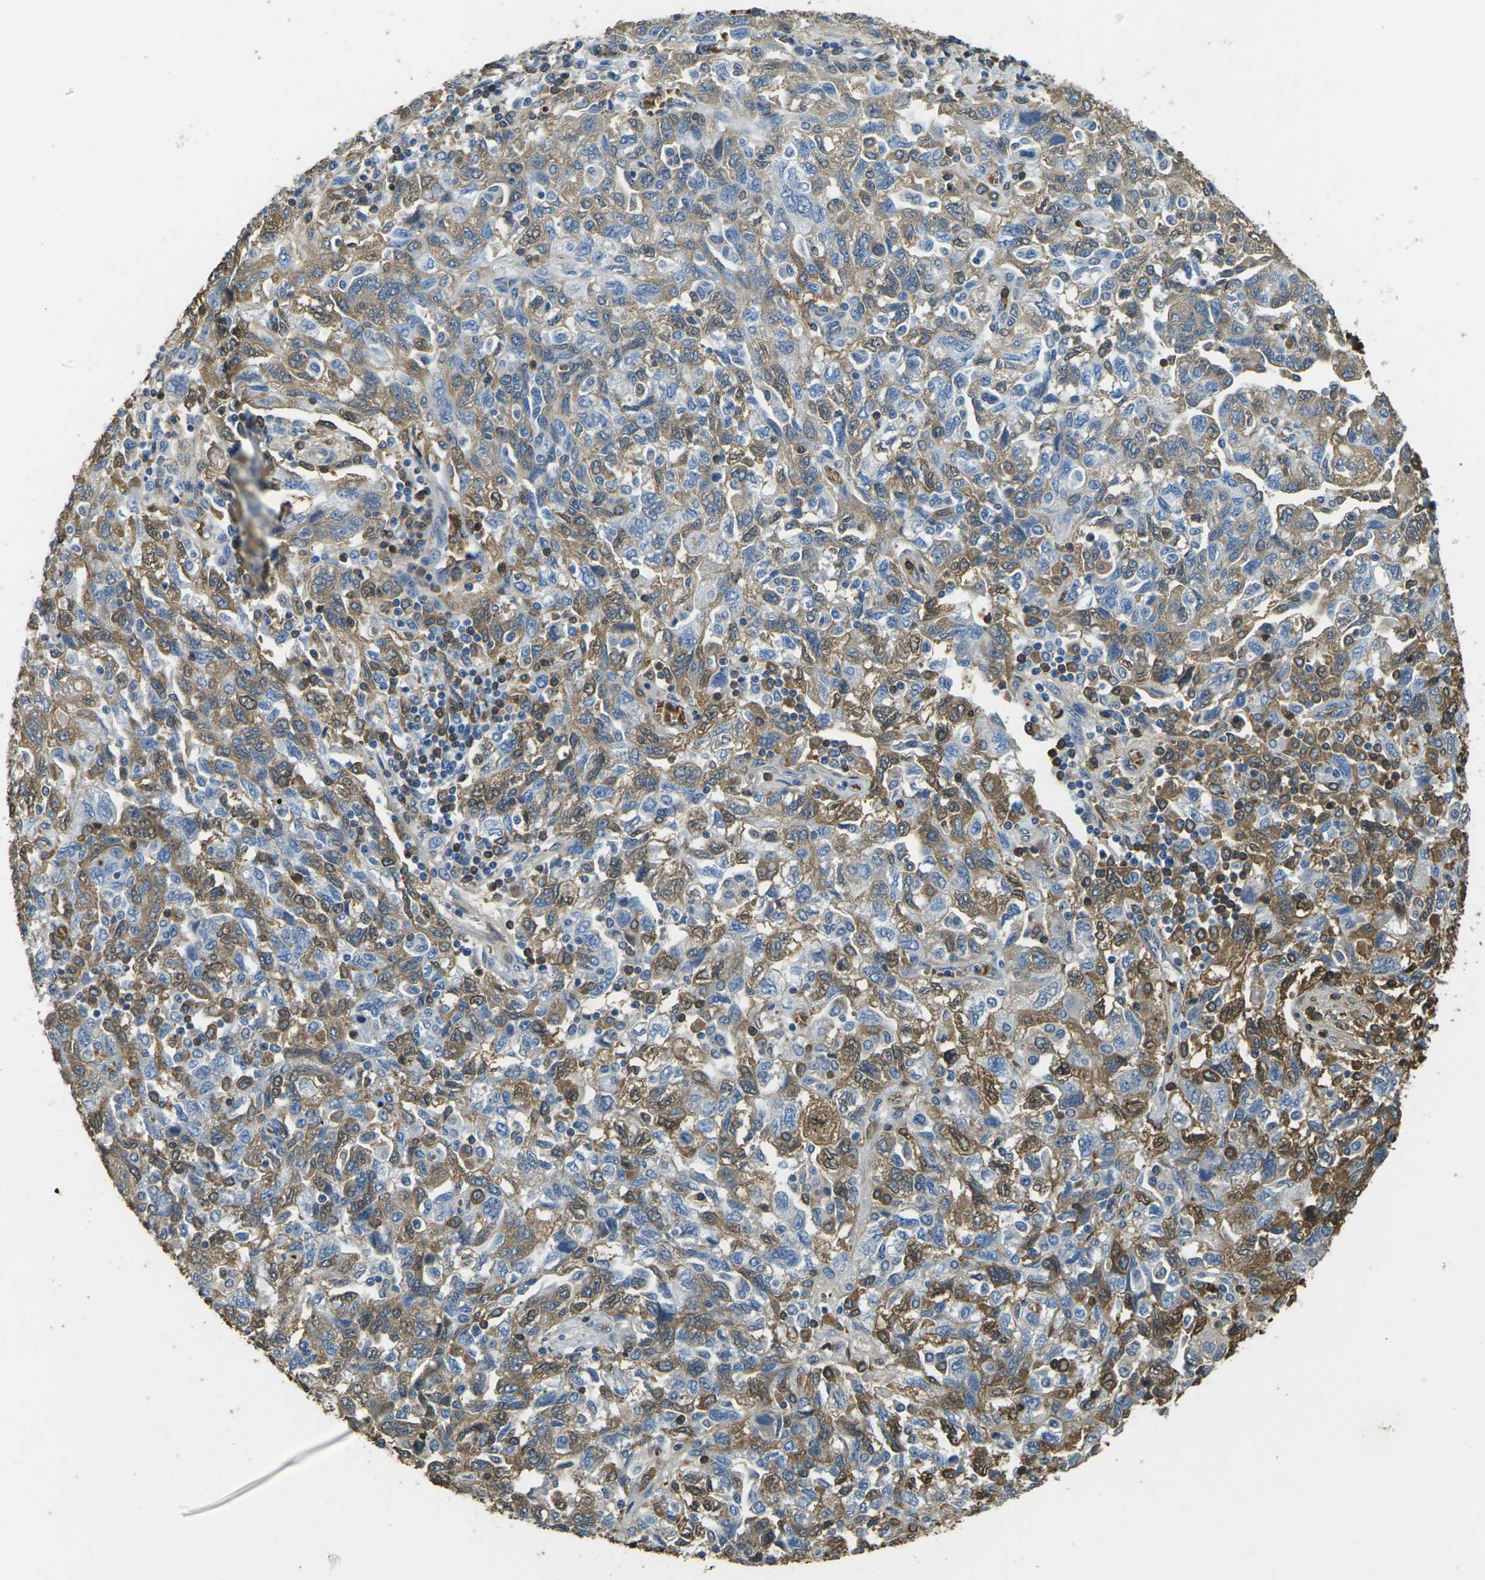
{"staining": {"intensity": "moderate", "quantity": ">75%", "location": "cytoplasmic/membranous"}, "tissue": "ovarian cancer", "cell_type": "Tumor cells", "image_type": "cancer", "snomed": [{"axis": "morphology", "description": "Carcinoma, NOS"}, {"axis": "morphology", "description": "Cystadenocarcinoma, serous, NOS"}, {"axis": "topography", "description": "Ovary"}], "caption": "An image of ovarian serous cystadenocarcinoma stained for a protein shows moderate cytoplasmic/membranous brown staining in tumor cells.", "gene": "HBB", "patient": {"sex": "female", "age": 69}}